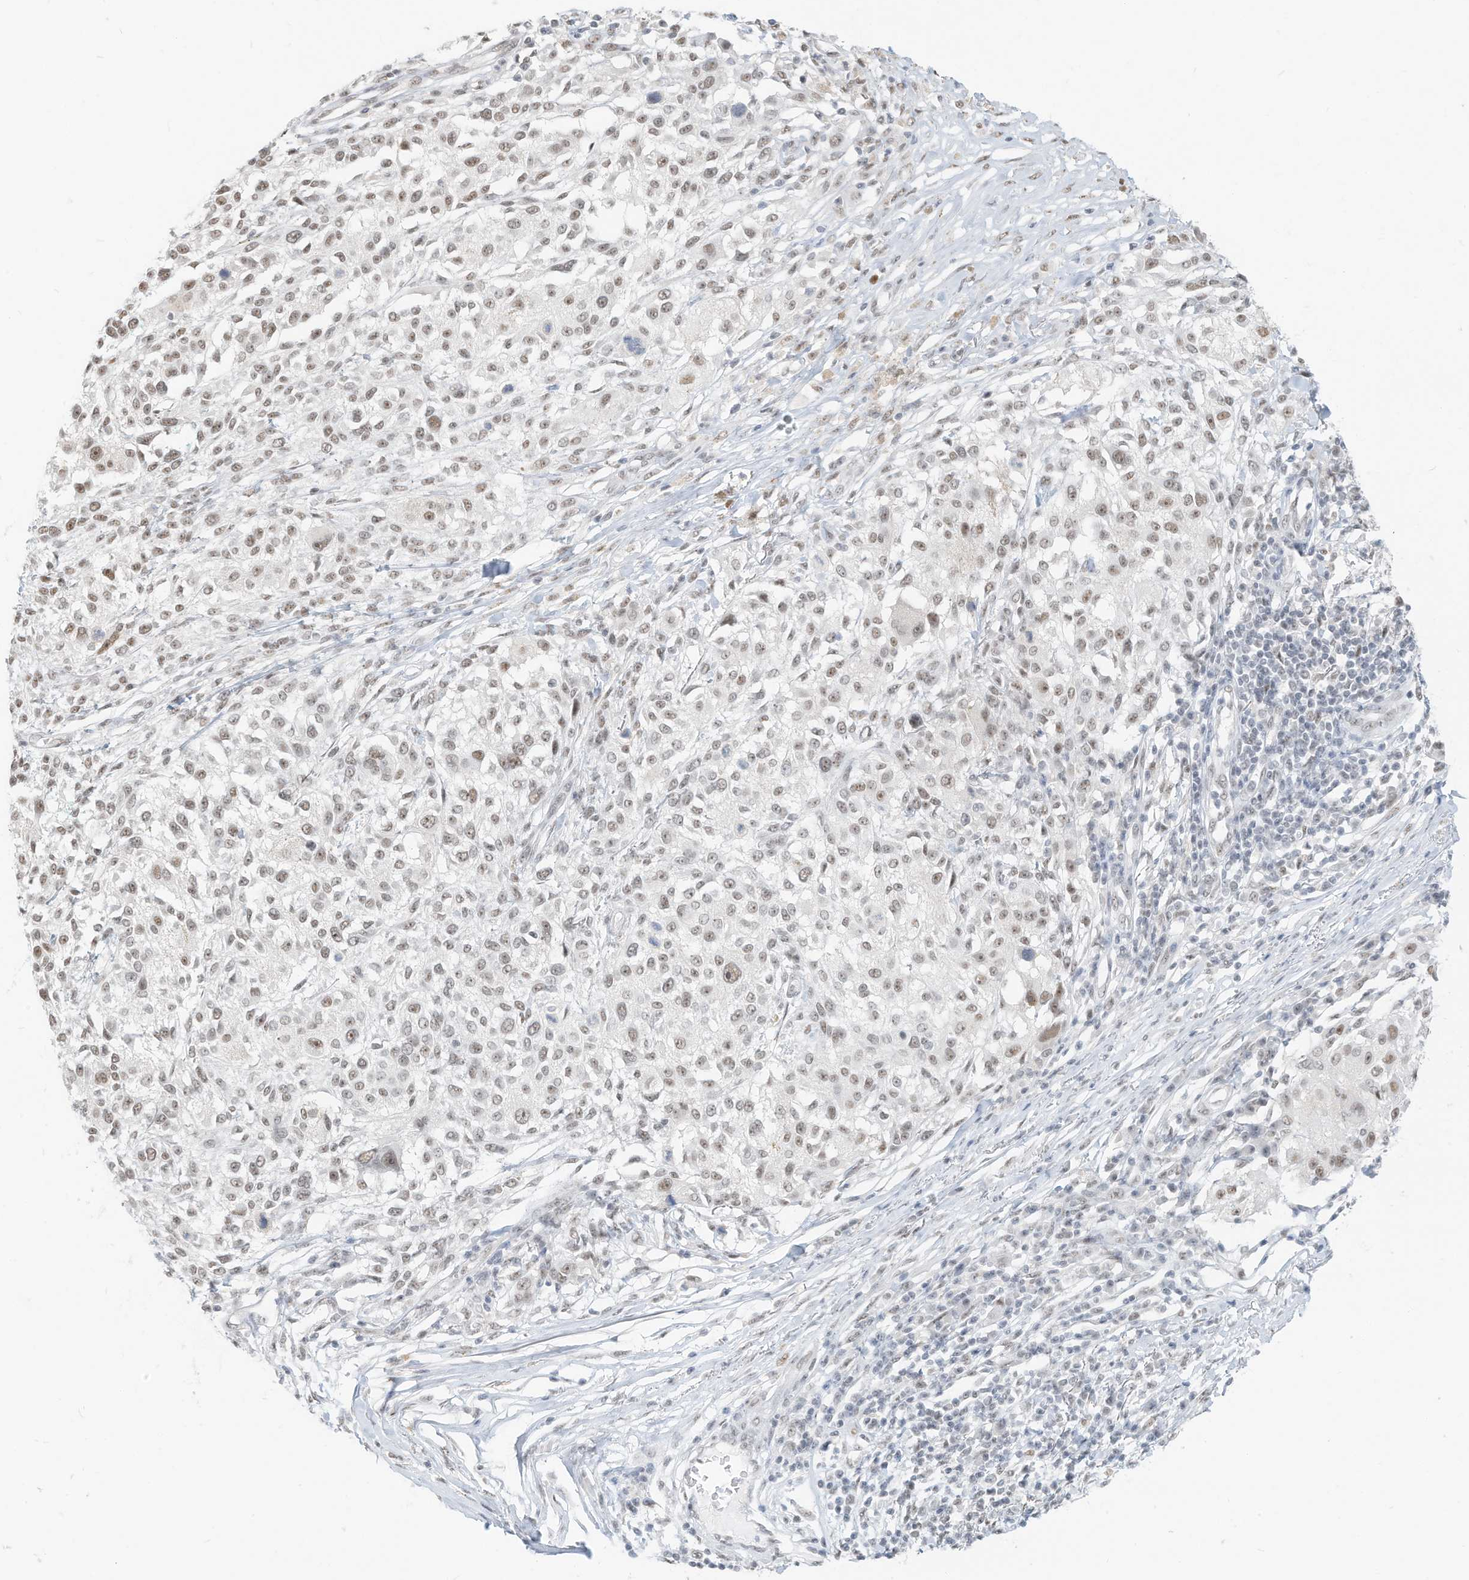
{"staining": {"intensity": "weak", "quantity": ">75%", "location": "nuclear"}, "tissue": "melanoma", "cell_type": "Tumor cells", "image_type": "cancer", "snomed": [{"axis": "morphology", "description": "Necrosis, NOS"}, {"axis": "morphology", "description": "Malignant melanoma, NOS"}, {"axis": "topography", "description": "Skin"}], "caption": "Protein analysis of melanoma tissue reveals weak nuclear expression in approximately >75% of tumor cells. (Brightfield microscopy of DAB IHC at high magnification).", "gene": "PGC", "patient": {"sex": "female", "age": 87}}